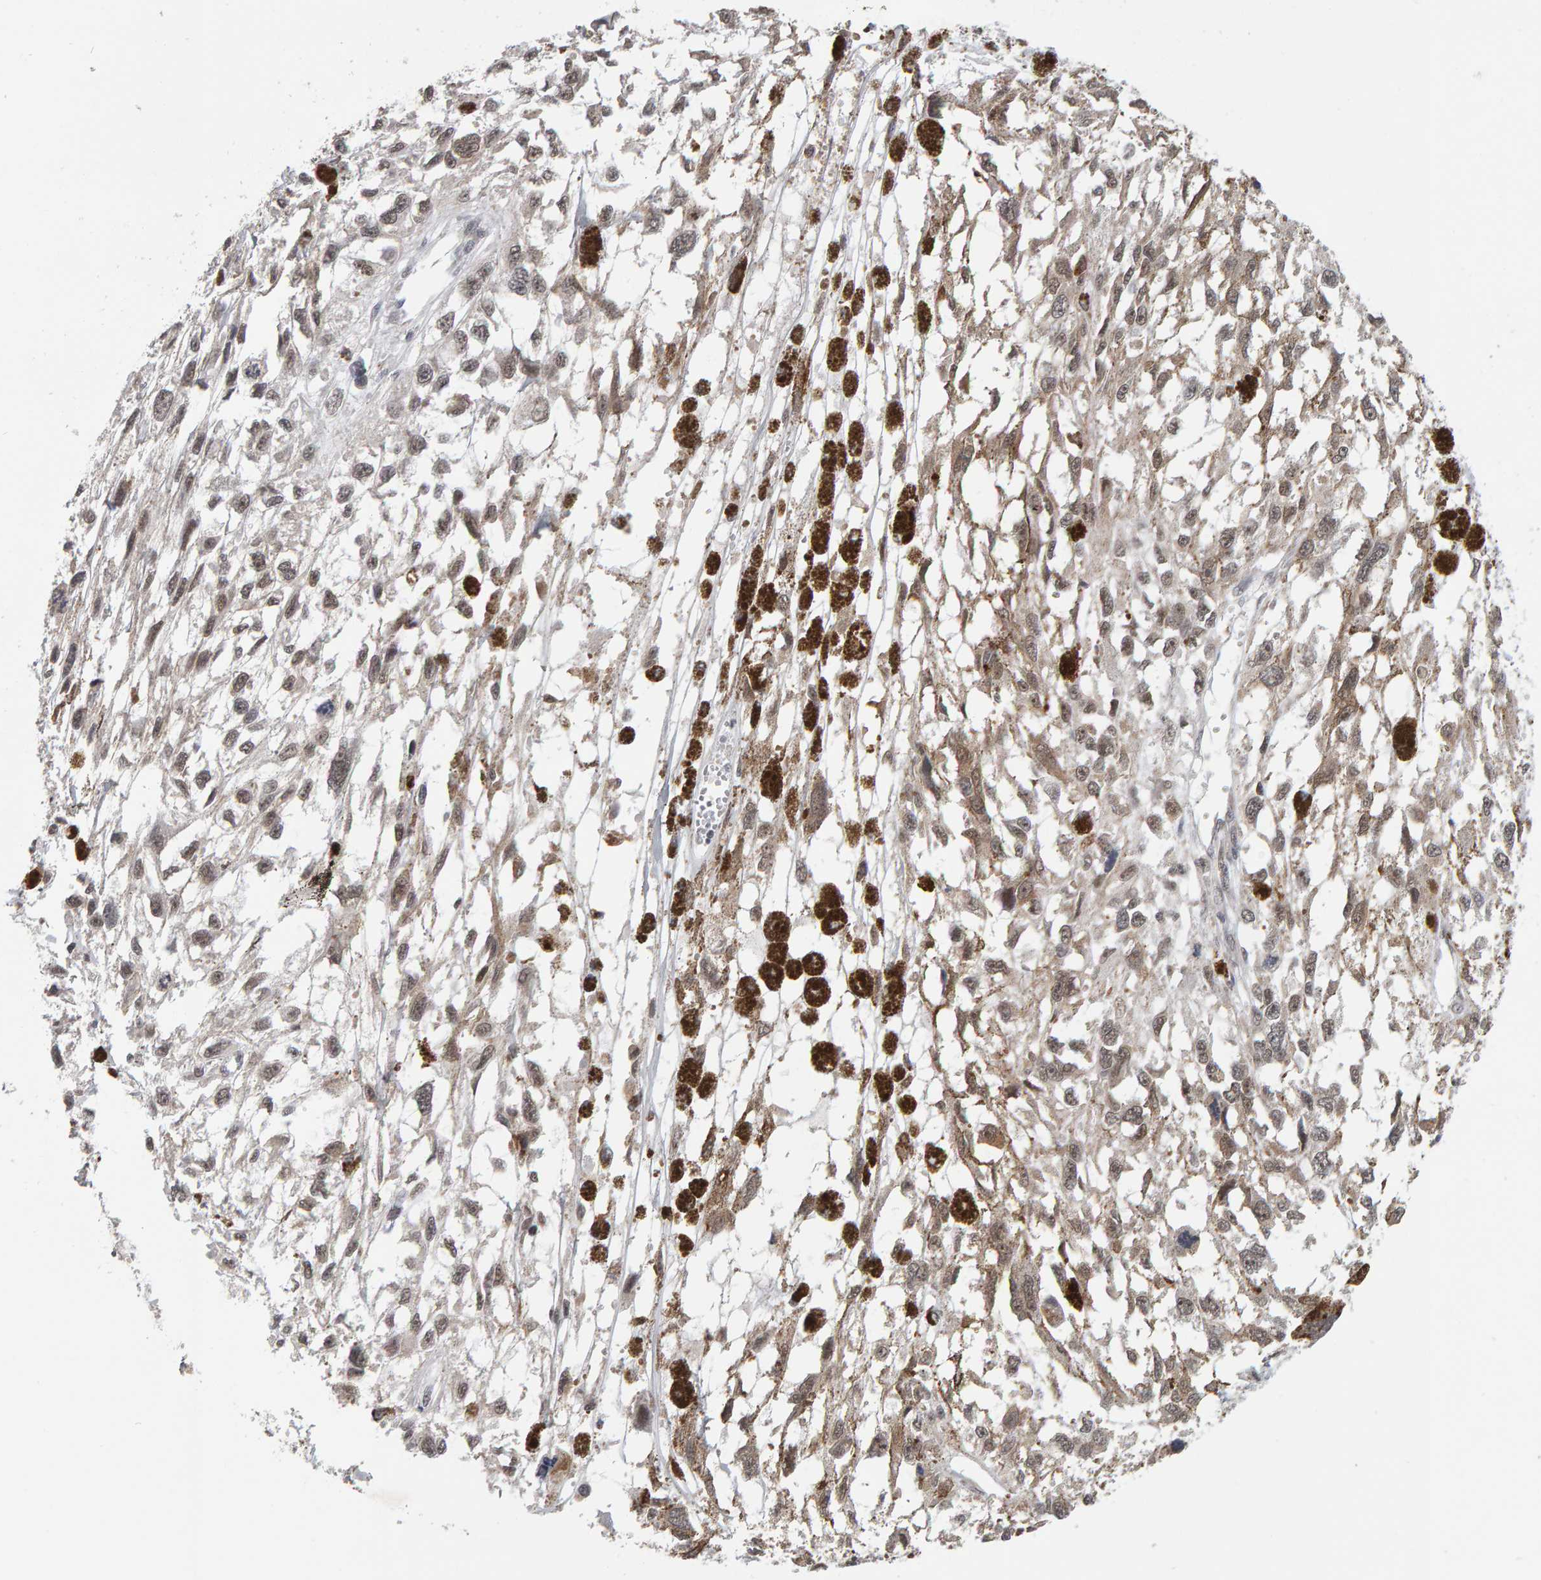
{"staining": {"intensity": "weak", "quantity": ">75%", "location": "nuclear"}, "tissue": "melanoma", "cell_type": "Tumor cells", "image_type": "cancer", "snomed": [{"axis": "morphology", "description": "Malignant melanoma, Metastatic site"}, {"axis": "topography", "description": "Lymph node"}], "caption": "DAB (3,3'-diaminobenzidine) immunohistochemical staining of malignant melanoma (metastatic site) shows weak nuclear protein expression in approximately >75% of tumor cells.", "gene": "DAP3", "patient": {"sex": "male", "age": 59}}